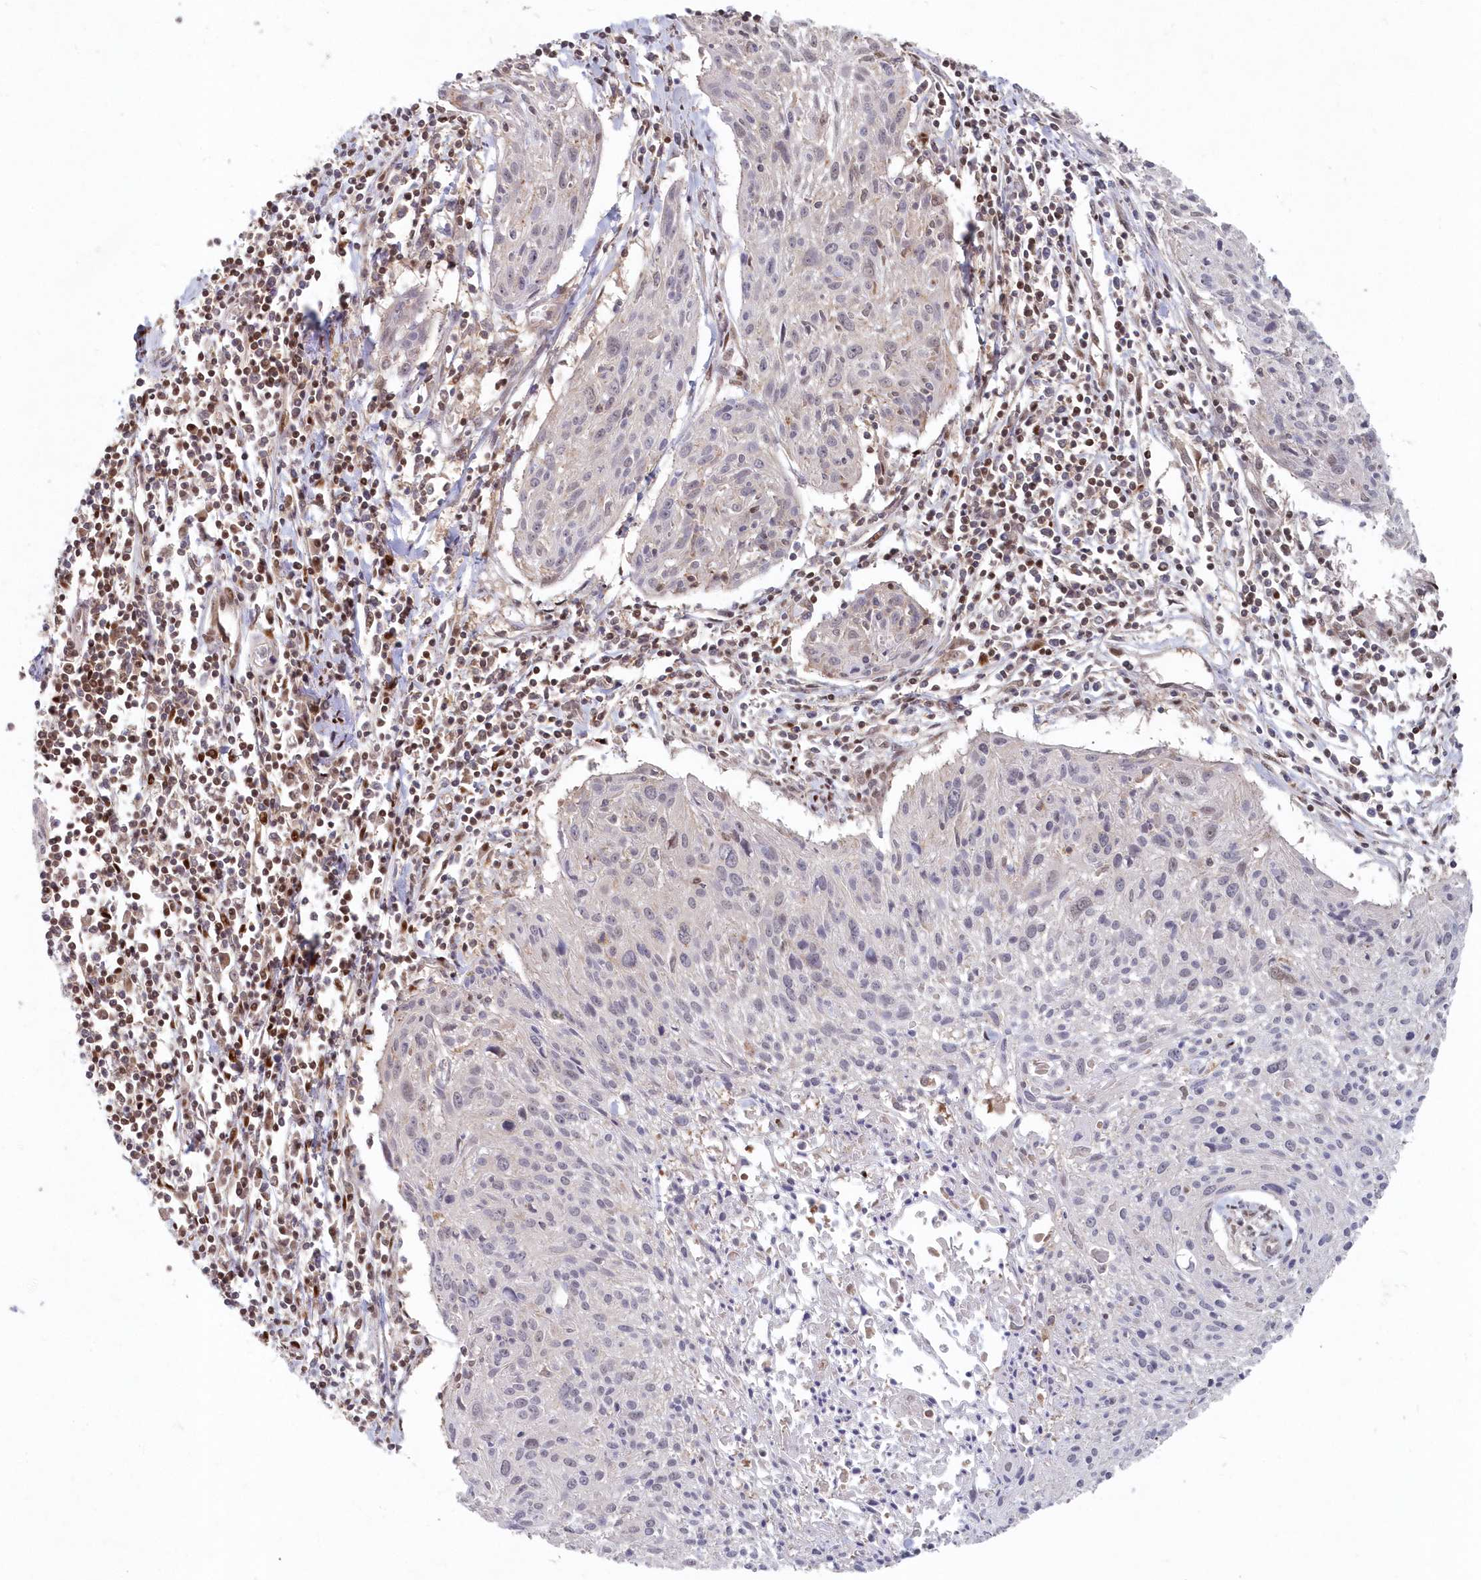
{"staining": {"intensity": "negative", "quantity": "none", "location": "none"}, "tissue": "cervical cancer", "cell_type": "Tumor cells", "image_type": "cancer", "snomed": [{"axis": "morphology", "description": "Squamous cell carcinoma, NOS"}, {"axis": "topography", "description": "Cervix"}], "caption": "IHC of human cervical squamous cell carcinoma exhibits no expression in tumor cells. (DAB IHC with hematoxylin counter stain).", "gene": "ABHD14B", "patient": {"sex": "female", "age": 51}}